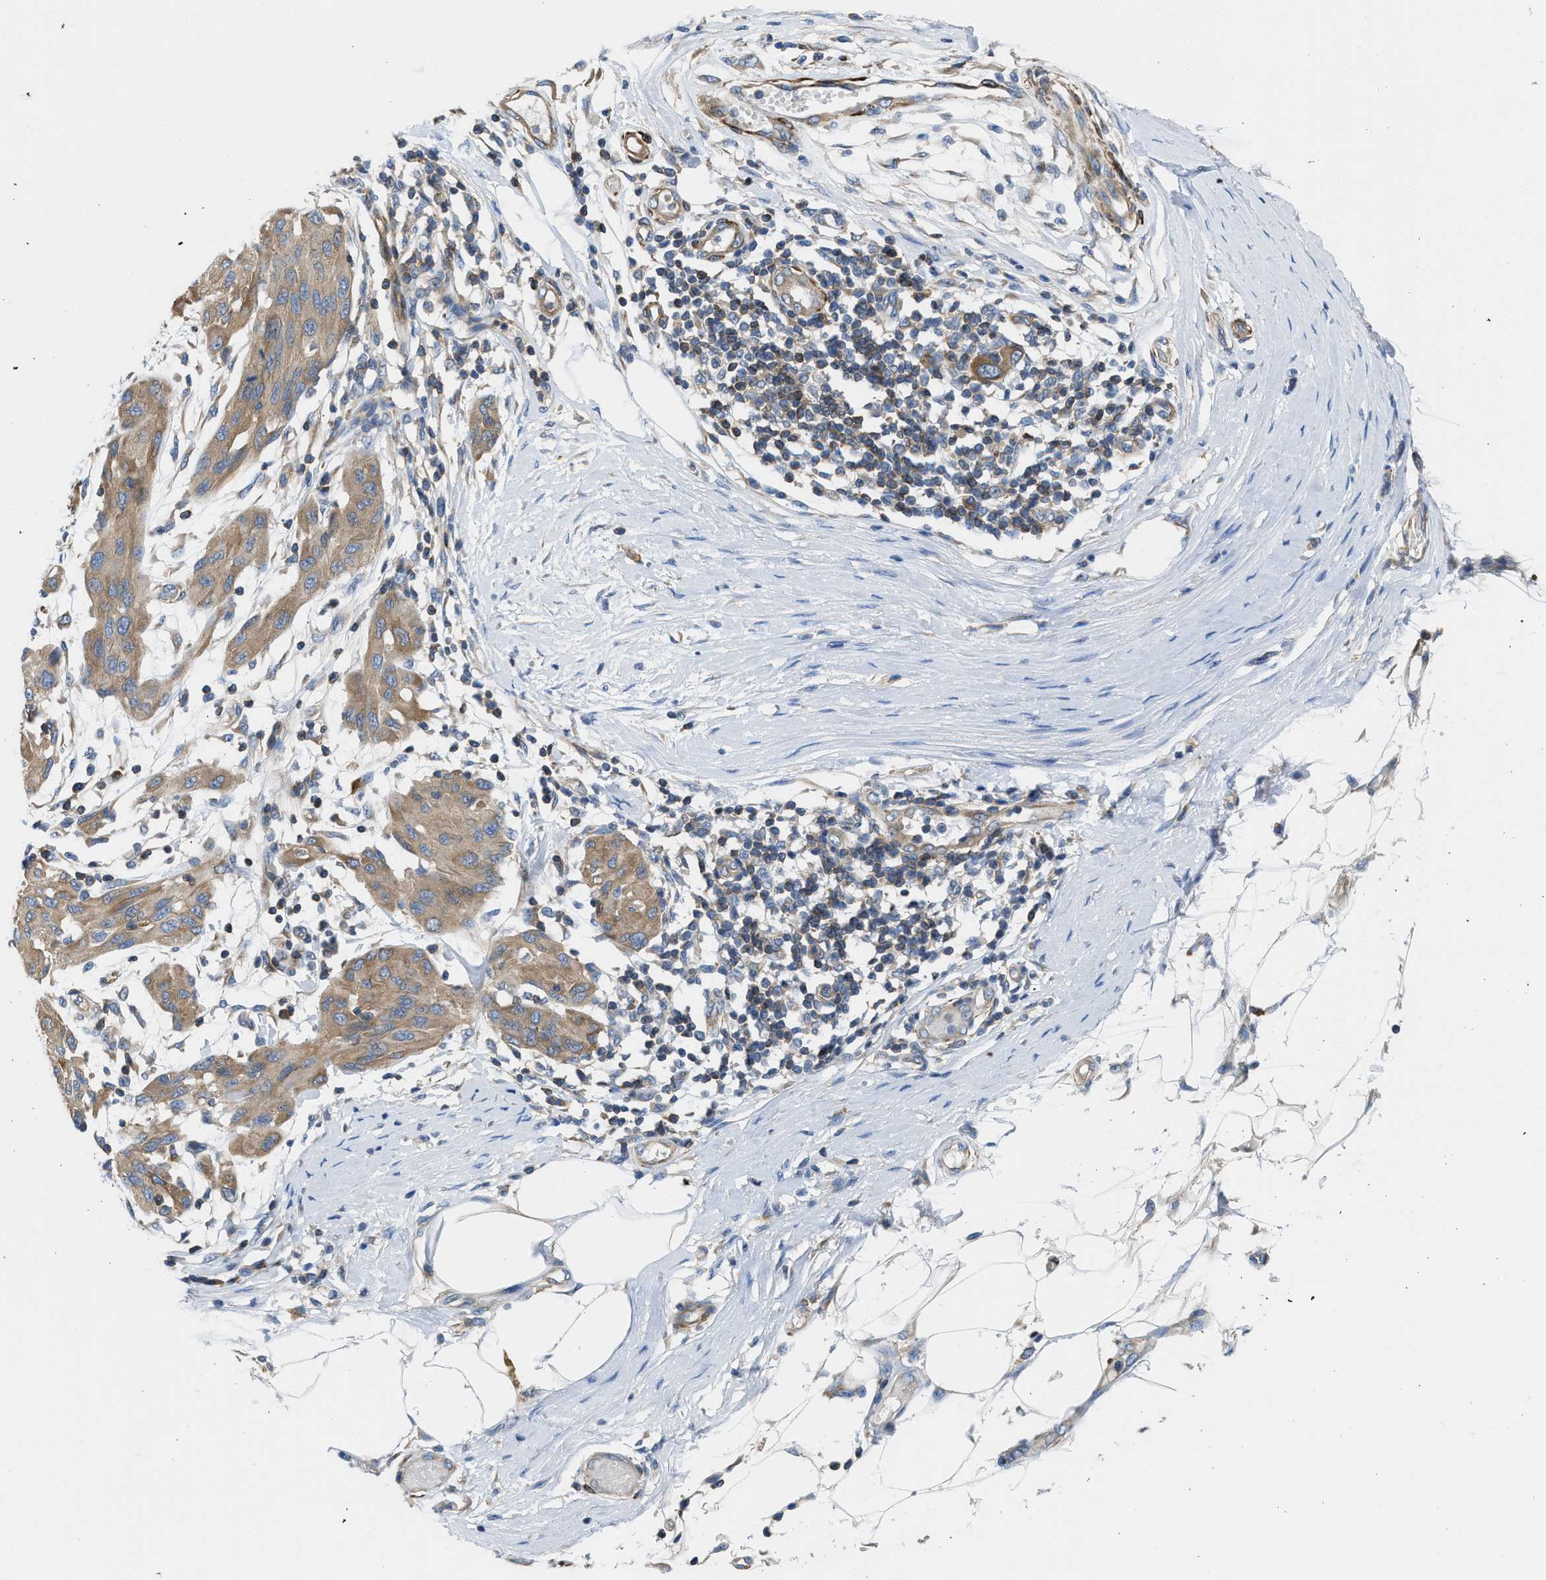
{"staining": {"intensity": "moderate", "quantity": ">75%", "location": "cytoplasmic/membranous"}, "tissue": "melanoma", "cell_type": "Tumor cells", "image_type": "cancer", "snomed": [{"axis": "morphology", "description": "Normal tissue, NOS"}, {"axis": "morphology", "description": "Malignant melanoma, NOS"}, {"axis": "topography", "description": "Skin"}], "caption": "Moderate cytoplasmic/membranous staining is appreciated in about >75% of tumor cells in melanoma. Immunohistochemistry stains the protein of interest in brown and the nuclei are stained blue.", "gene": "CHKB", "patient": {"sex": "male", "age": 62}}